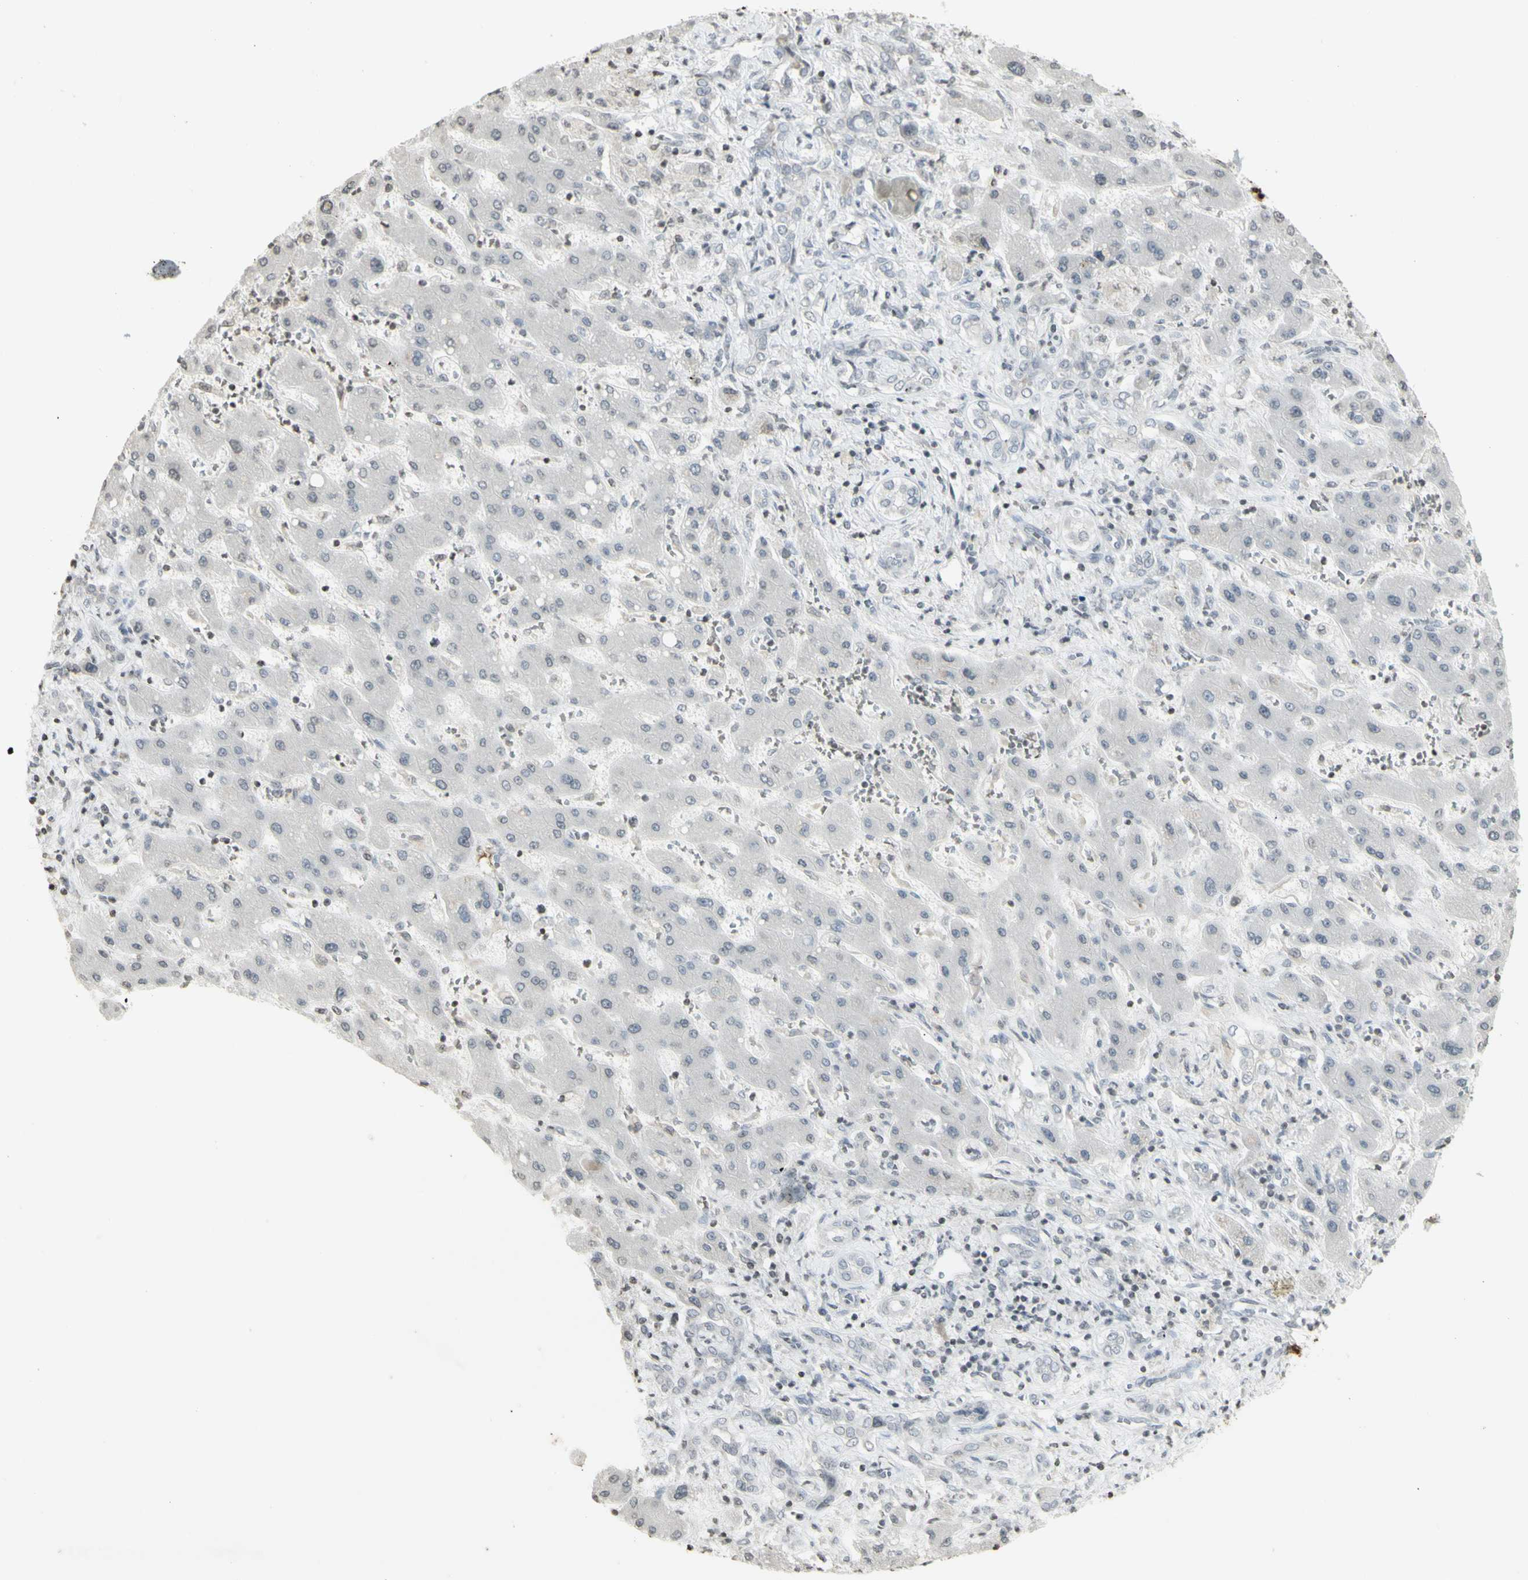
{"staining": {"intensity": "negative", "quantity": "none", "location": "none"}, "tissue": "liver cancer", "cell_type": "Tumor cells", "image_type": "cancer", "snomed": [{"axis": "morphology", "description": "Cholangiocarcinoma"}, {"axis": "topography", "description": "Liver"}], "caption": "Tumor cells show no significant positivity in liver cancer (cholangiocarcinoma).", "gene": "MUC5AC", "patient": {"sex": "male", "age": 50}}